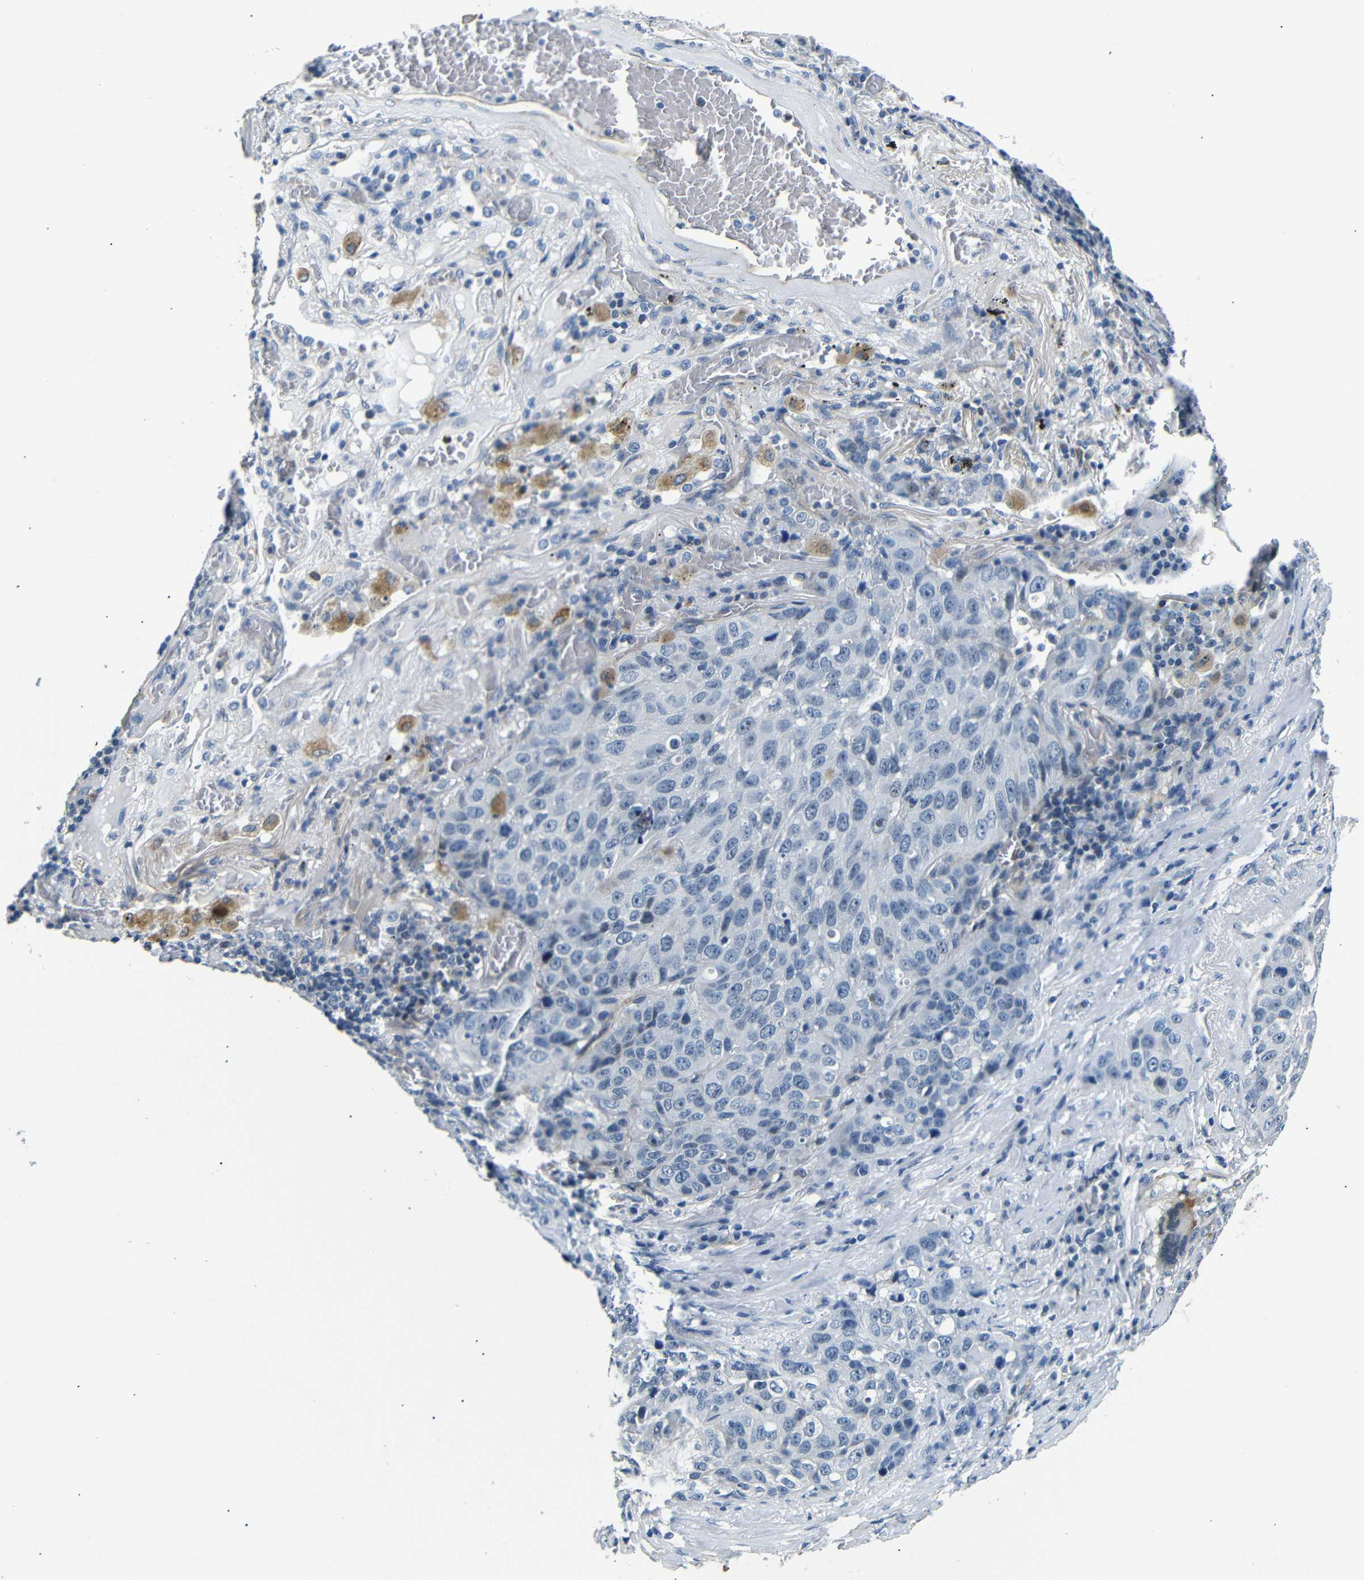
{"staining": {"intensity": "negative", "quantity": "none", "location": "none"}, "tissue": "lung cancer", "cell_type": "Tumor cells", "image_type": "cancer", "snomed": [{"axis": "morphology", "description": "Squamous cell carcinoma, NOS"}, {"axis": "topography", "description": "Lung"}], "caption": "Squamous cell carcinoma (lung) was stained to show a protein in brown. There is no significant staining in tumor cells.", "gene": "TAFA1", "patient": {"sex": "male", "age": 57}}